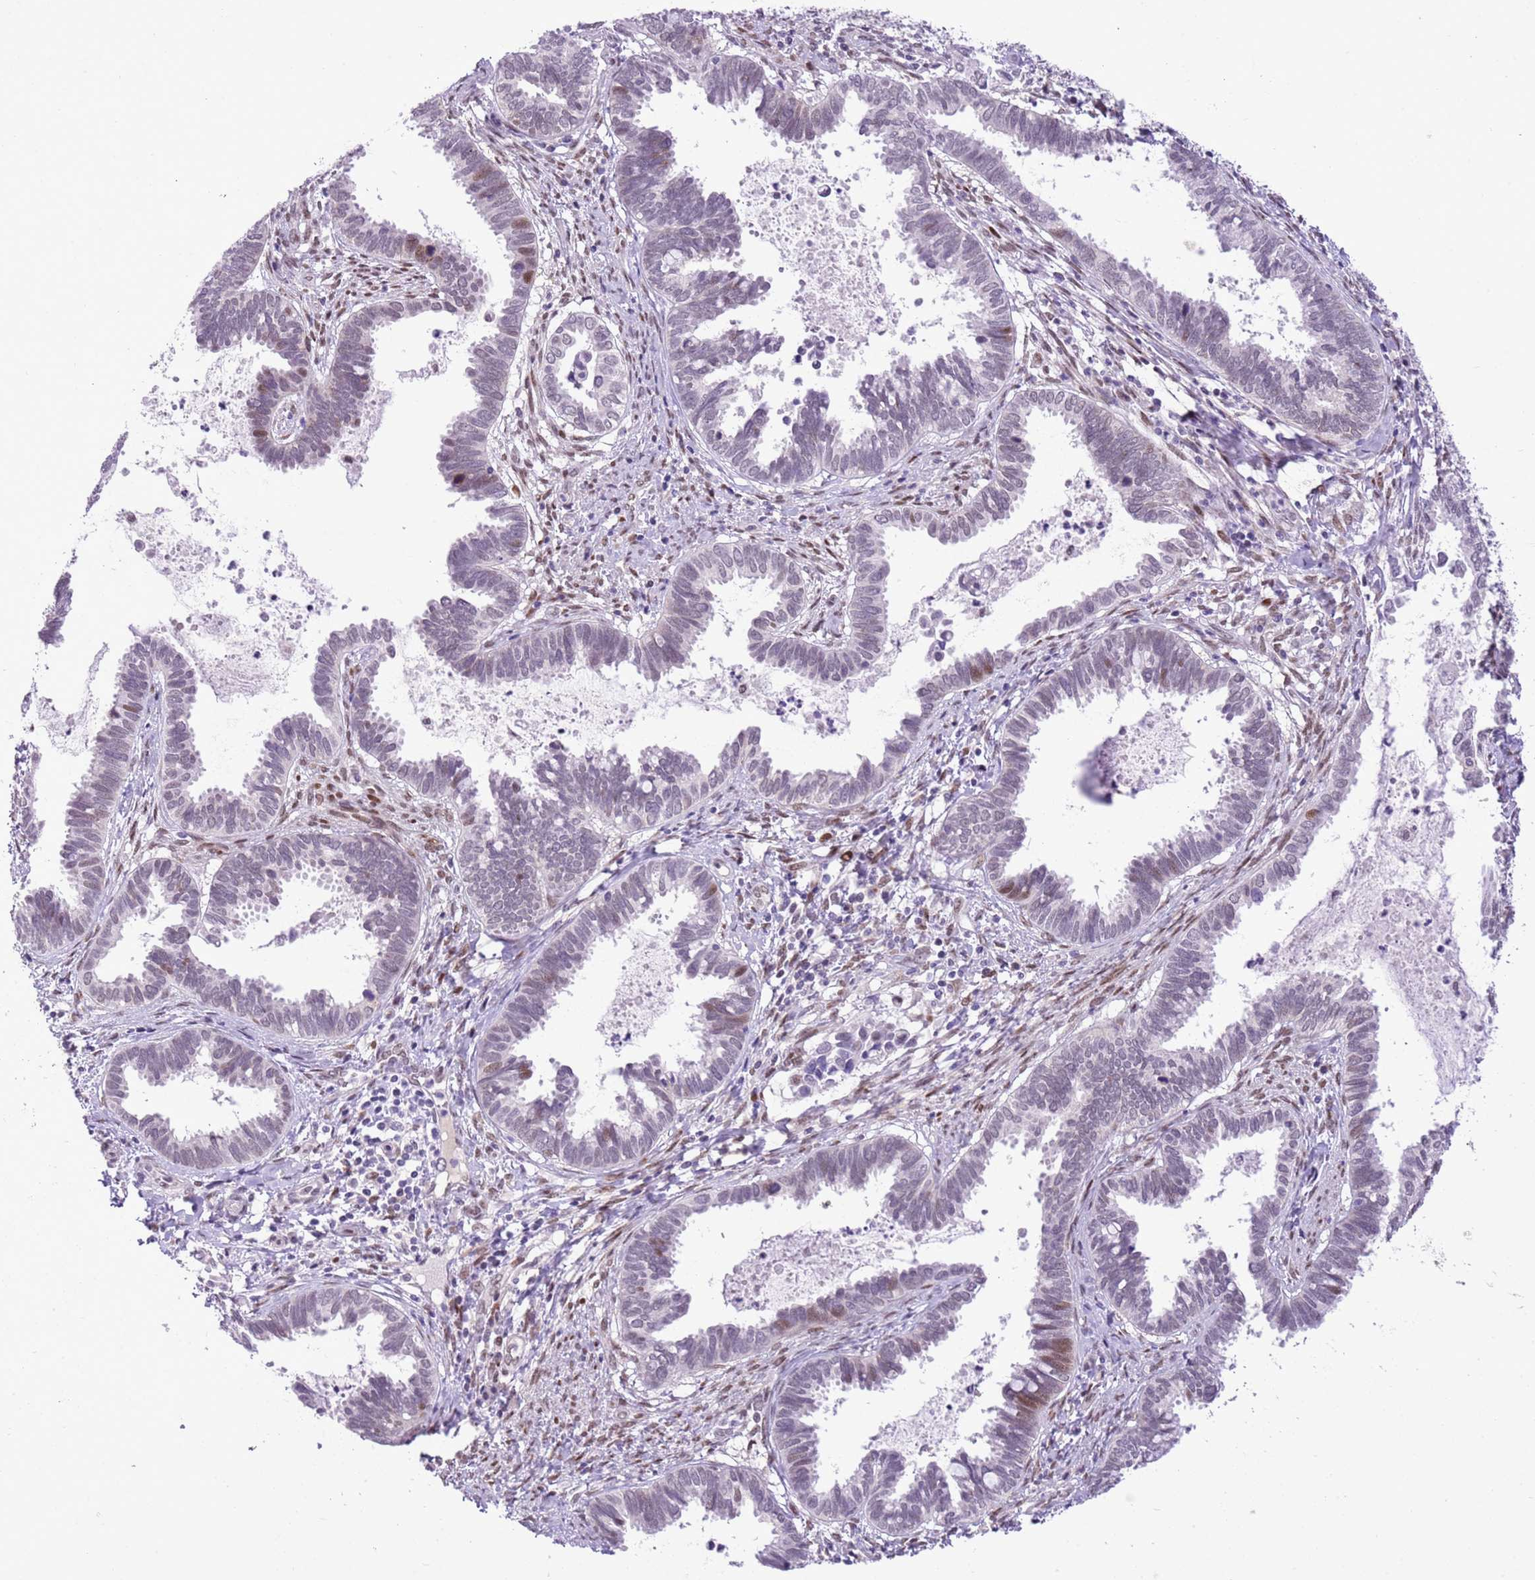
{"staining": {"intensity": "weak", "quantity": "<25%", "location": "nuclear"}, "tissue": "cervical cancer", "cell_type": "Tumor cells", "image_type": "cancer", "snomed": [{"axis": "morphology", "description": "Adenocarcinoma, NOS"}, {"axis": "topography", "description": "Cervix"}], "caption": "A high-resolution image shows immunohistochemistry (IHC) staining of adenocarcinoma (cervical), which exhibits no significant positivity in tumor cells.", "gene": "NACC2", "patient": {"sex": "female", "age": 37}}